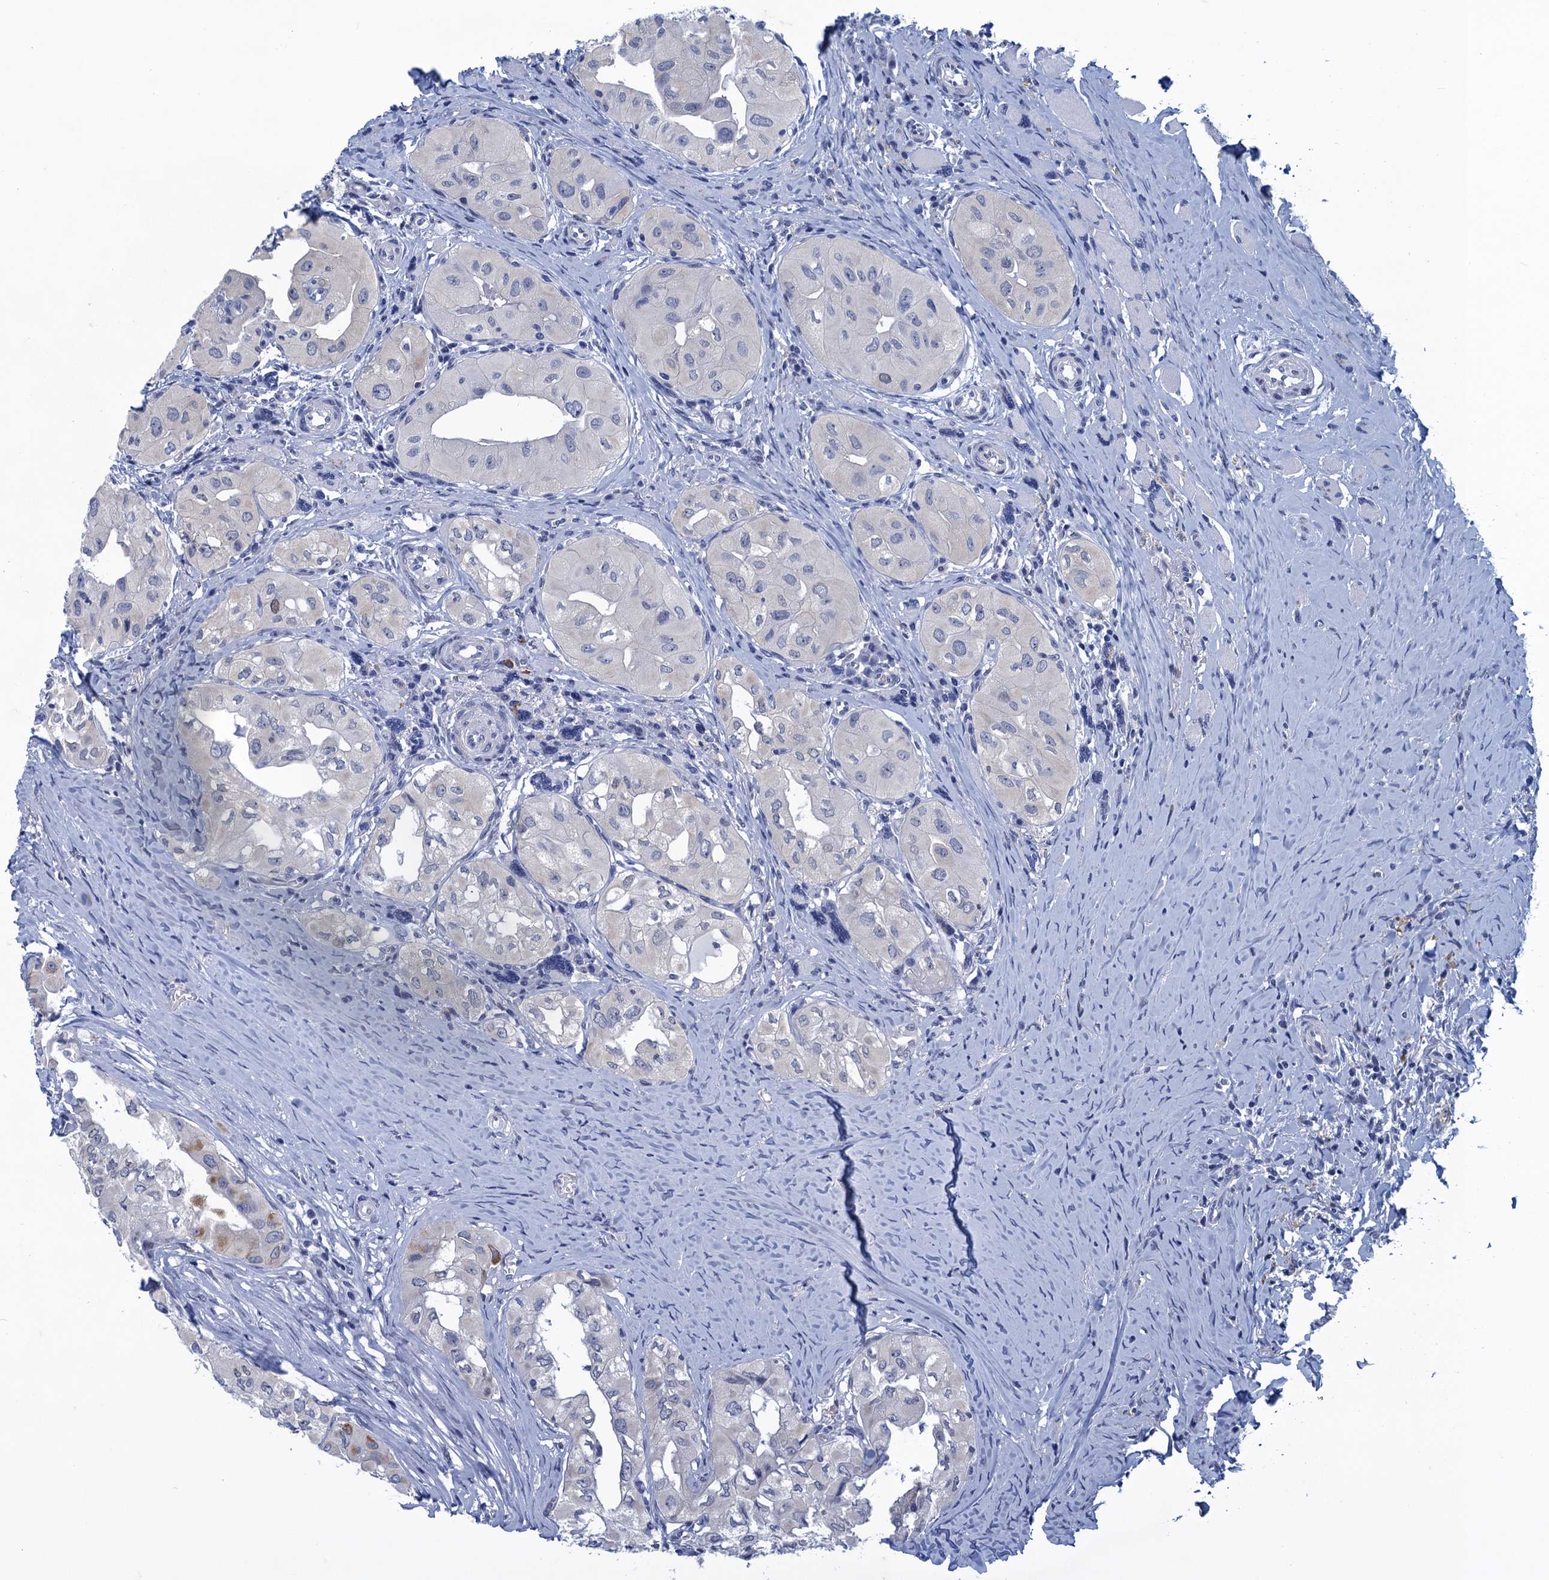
{"staining": {"intensity": "moderate", "quantity": "<25%", "location": "cytoplasmic/membranous"}, "tissue": "thyroid cancer", "cell_type": "Tumor cells", "image_type": "cancer", "snomed": [{"axis": "morphology", "description": "Papillary adenocarcinoma, NOS"}, {"axis": "topography", "description": "Thyroid gland"}], "caption": "Papillary adenocarcinoma (thyroid) stained for a protein displays moderate cytoplasmic/membranous positivity in tumor cells.", "gene": "GINS3", "patient": {"sex": "female", "age": 59}}